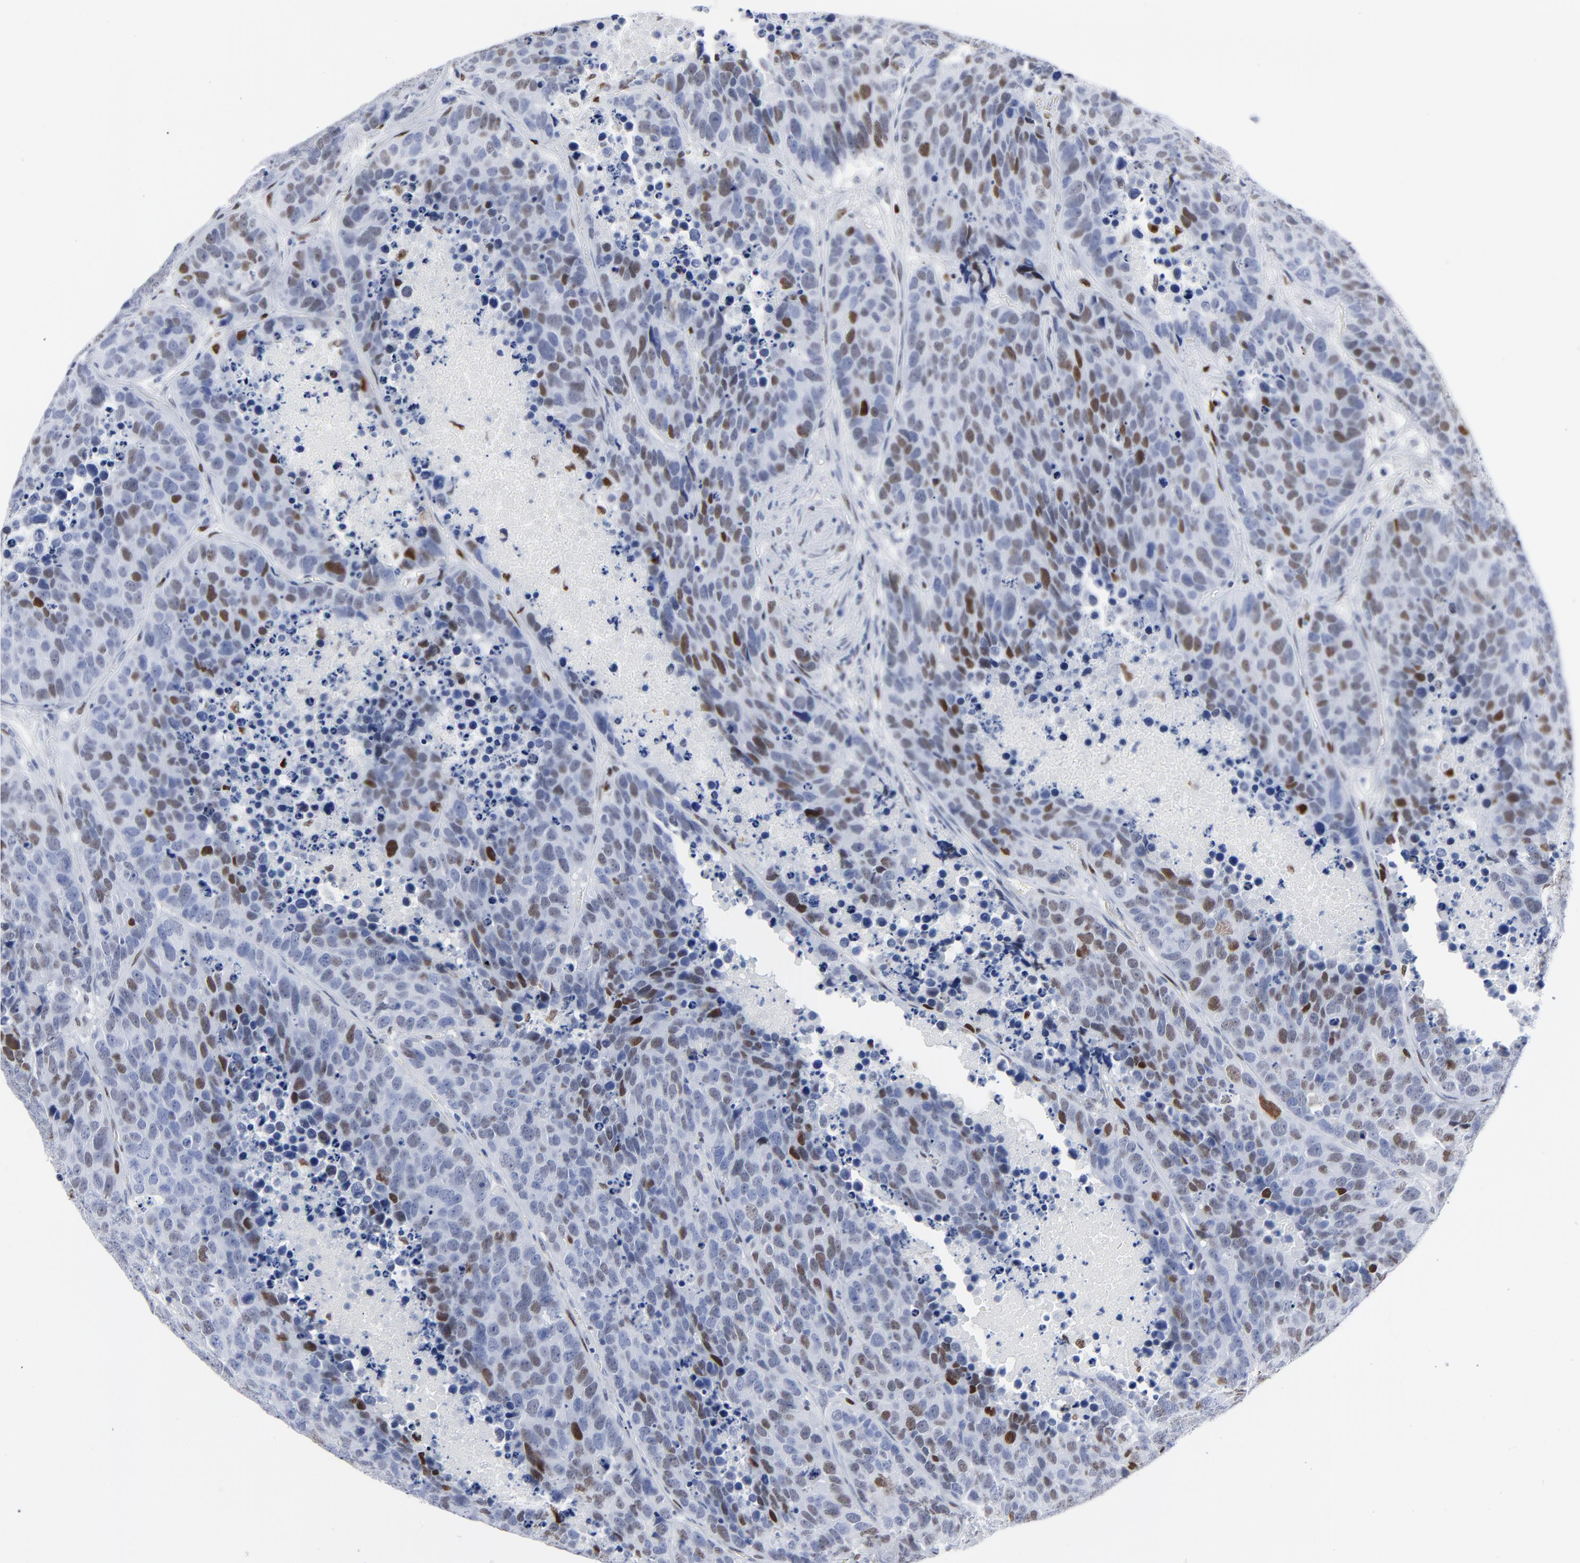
{"staining": {"intensity": "moderate", "quantity": "25%-75%", "location": "nuclear"}, "tissue": "carcinoid", "cell_type": "Tumor cells", "image_type": "cancer", "snomed": [{"axis": "morphology", "description": "Carcinoid, malignant, NOS"}, {"axis": "topography", "description": "Lung"}], "caption": "A micrograph of human carcinoid (malignant) stained for a protein exhibits moderate nuclear brown staining in tumor cells. (DAB (3,3'-diaminobenzidine) IHC, brown staining for protein, blue staining for nuclei).", "gene": "JUN", "patient": {"sex": "male", "age": 60}}